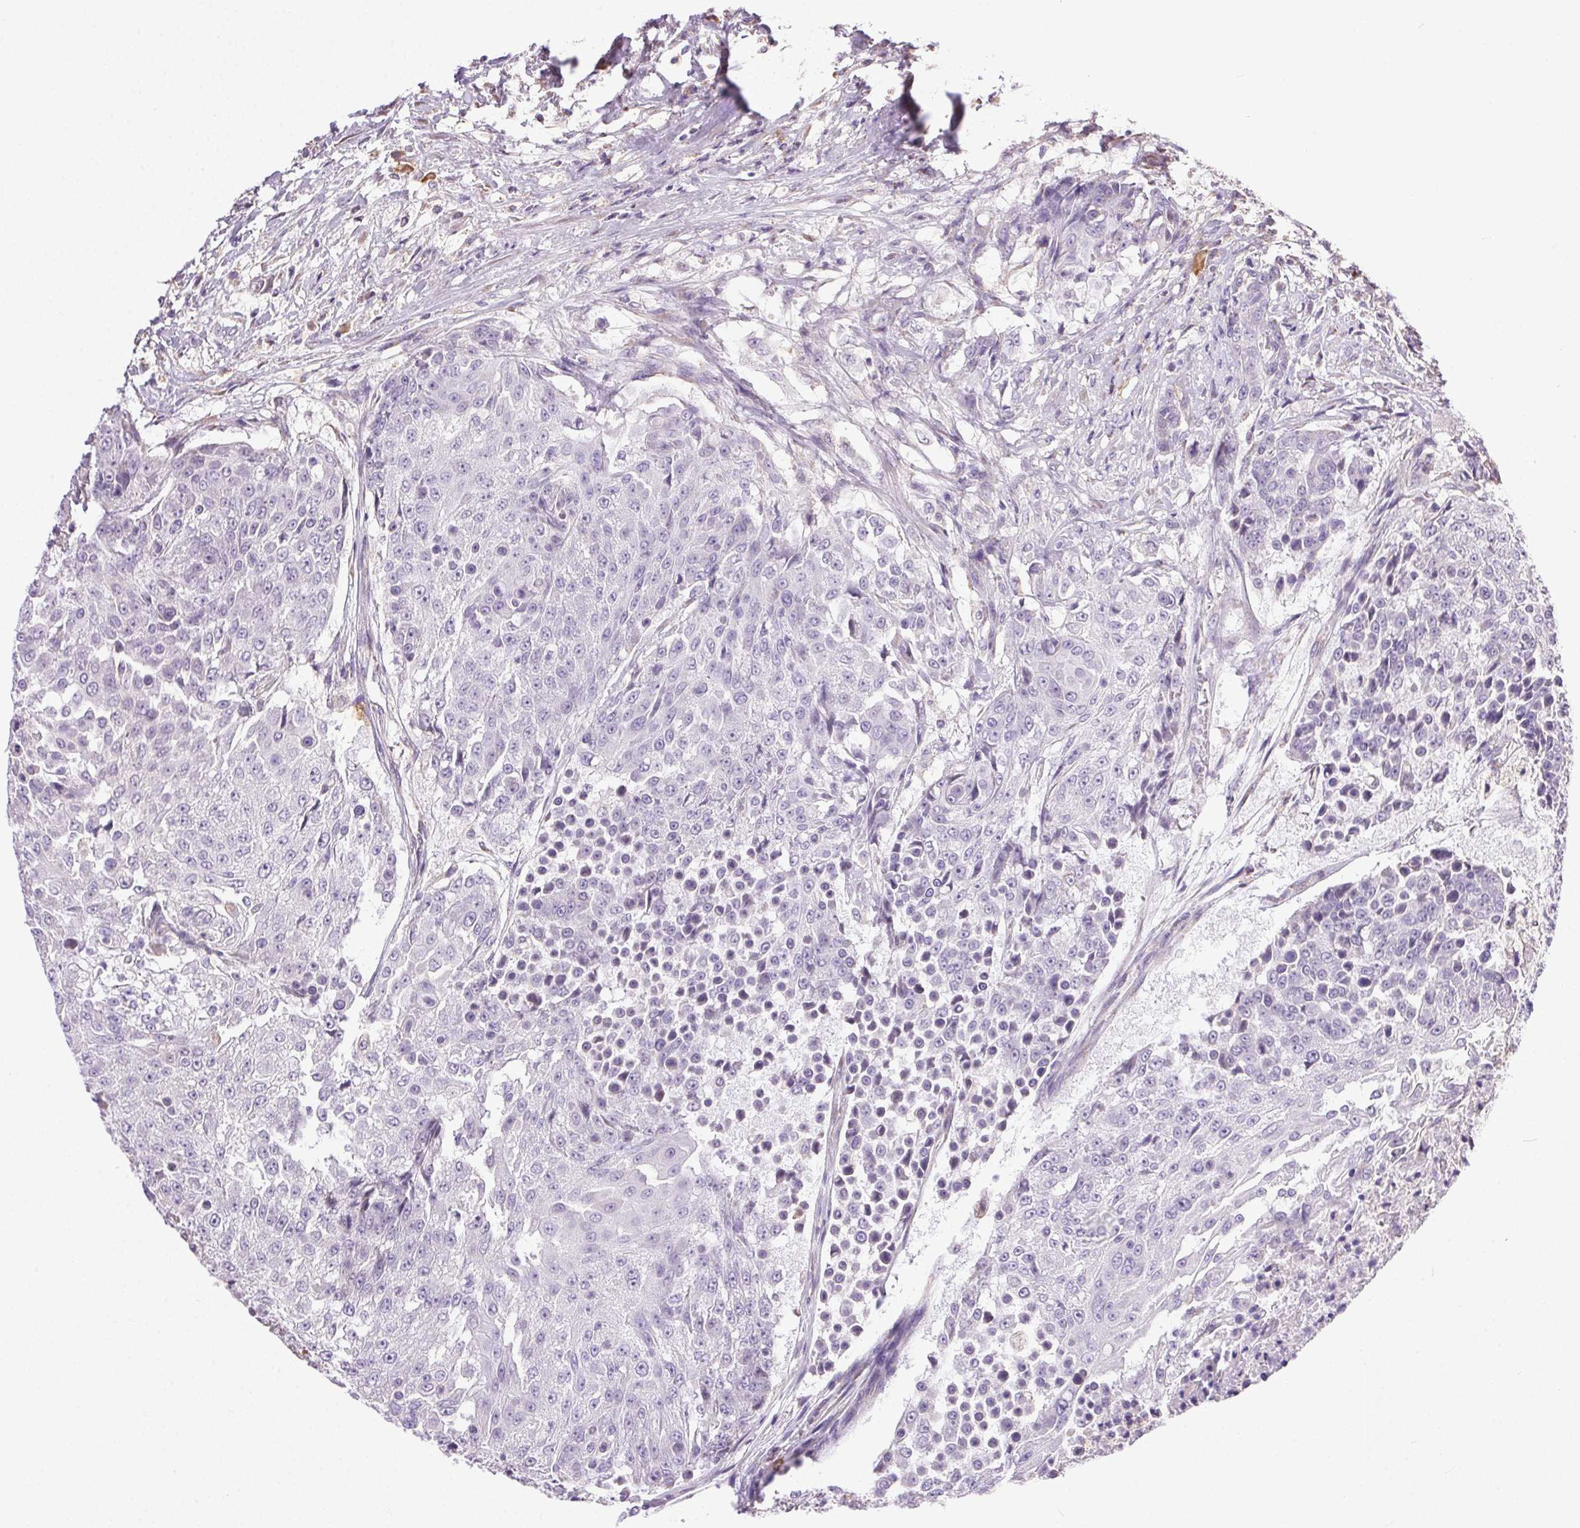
{"staining": {"intensity": "negative", "quantity": "none", "location": "none"}, "tissue": "urothelial cancer", "cell_type": "Tumor cells", "image_type": "cancer", "snomed": [{"axis": "morphology", "description": "Urothelial carcinoma, High grade"}, {"axis": "topography", "description": "Urinary bladder"}], "caption": "Immunohistochemistry micrograph of neoplastic tissue: human high-grade urothelial carcinoma stained with DAB (3,3'-diaminobenzidine) shows no significant protein staining in tumor cells. Nuclei are stained in blue.", "gene": "SNX31", "patient": {"sex": "female", "age": 63}}